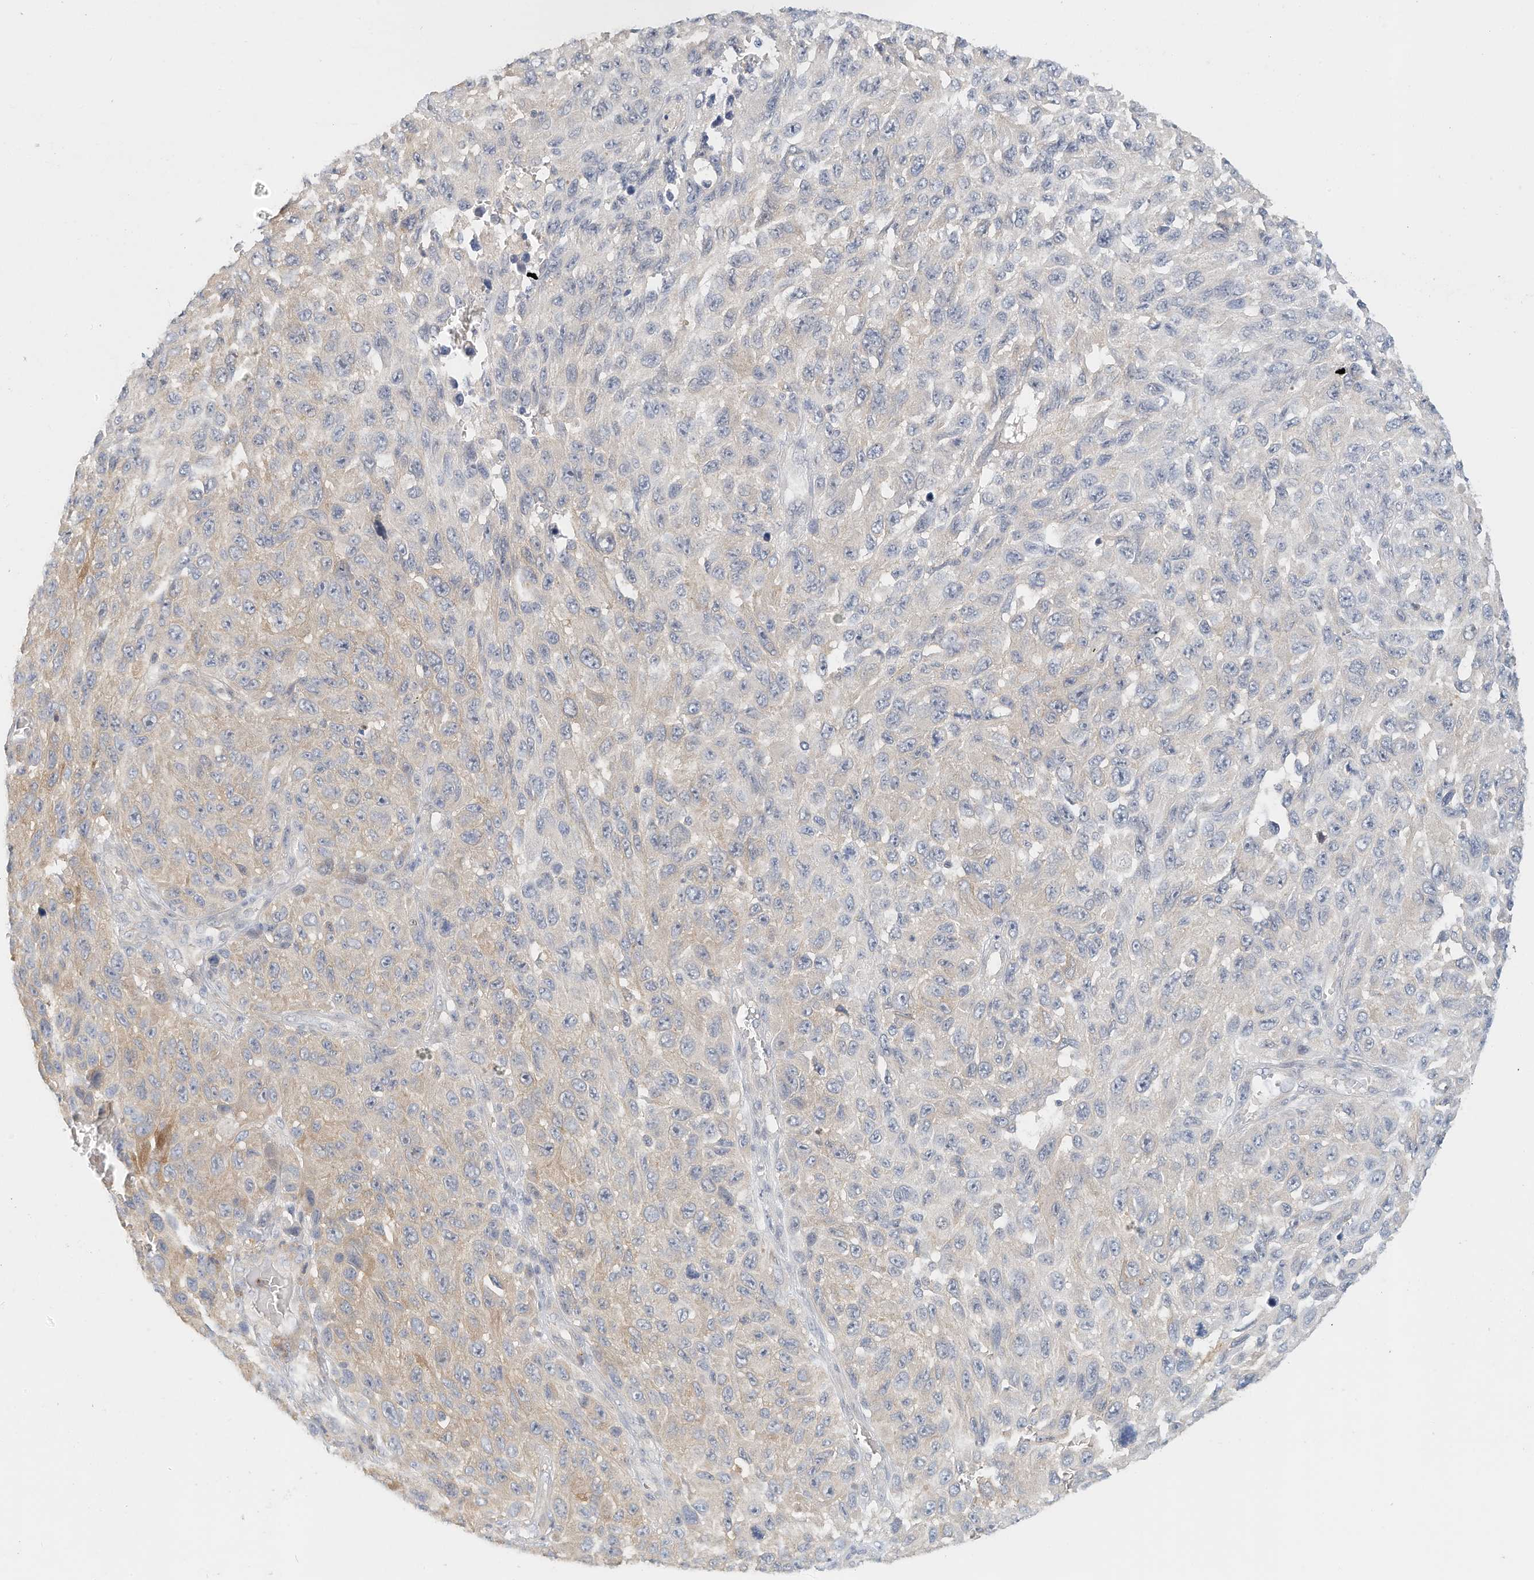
{"staining": {"intensity": "weak", "quantity": "<25%", "location": "cytoplasmic/membranous"}, "tissue": "melanoma", "cell_type": "Tumor cells", "image_type": "cancer", "snomed": [{"axis": "morphology", "description": "Malignant melanoma, NOS"}, {"axis": "topography", "description": "Skin"}], "caption": "Malignant melanoma was stained to show a protein in brown. There is no significant positivity in tumor cells.", "gene": "MICAL1", "patient": {"sex": "female", "age": 96}}